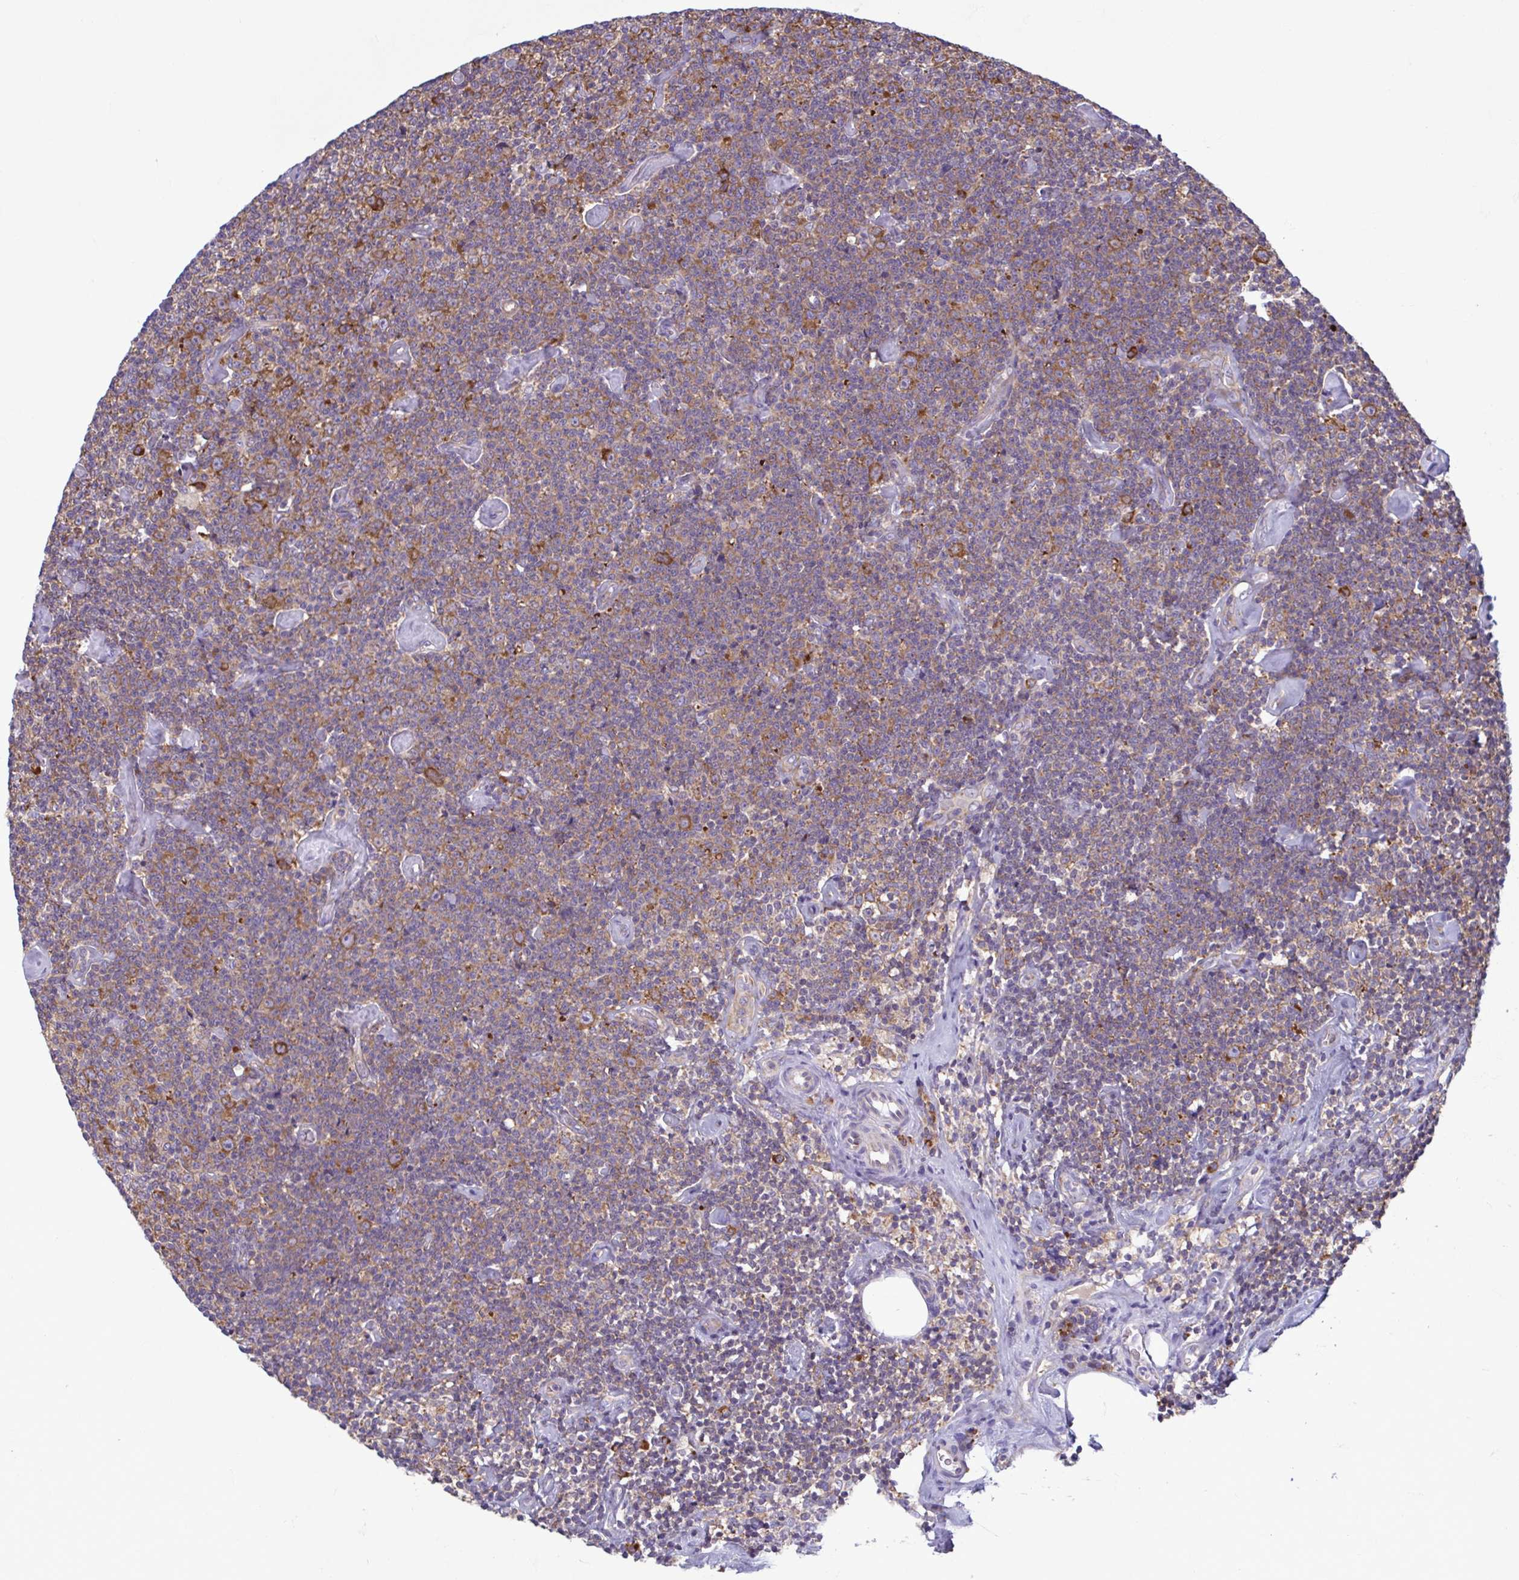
{"staining": {"intensity": "weak", "quantity": ">75%", "location": "cytoplasmic/membranous"}, "tissue": "lymphoma", "cell_type": "Tumor cells", "image_type": "cancer", "snomed": [{"axis": "morphology", "description": "Malignant lymphoma, non-Hodgkin's type, Low grade"}, {"axis": "topography", "description": "Lymph node"}], "caption": "Approximately >75% of tumor cells in low-grade malignant lymphoma, non-Hodgkin's type reveal weak cytoplasmic/membranous protein staining as visualized by brown immunohistochemical staining.", "gene": "RPS16", "patient": {"sex": "male", "age": 81}}